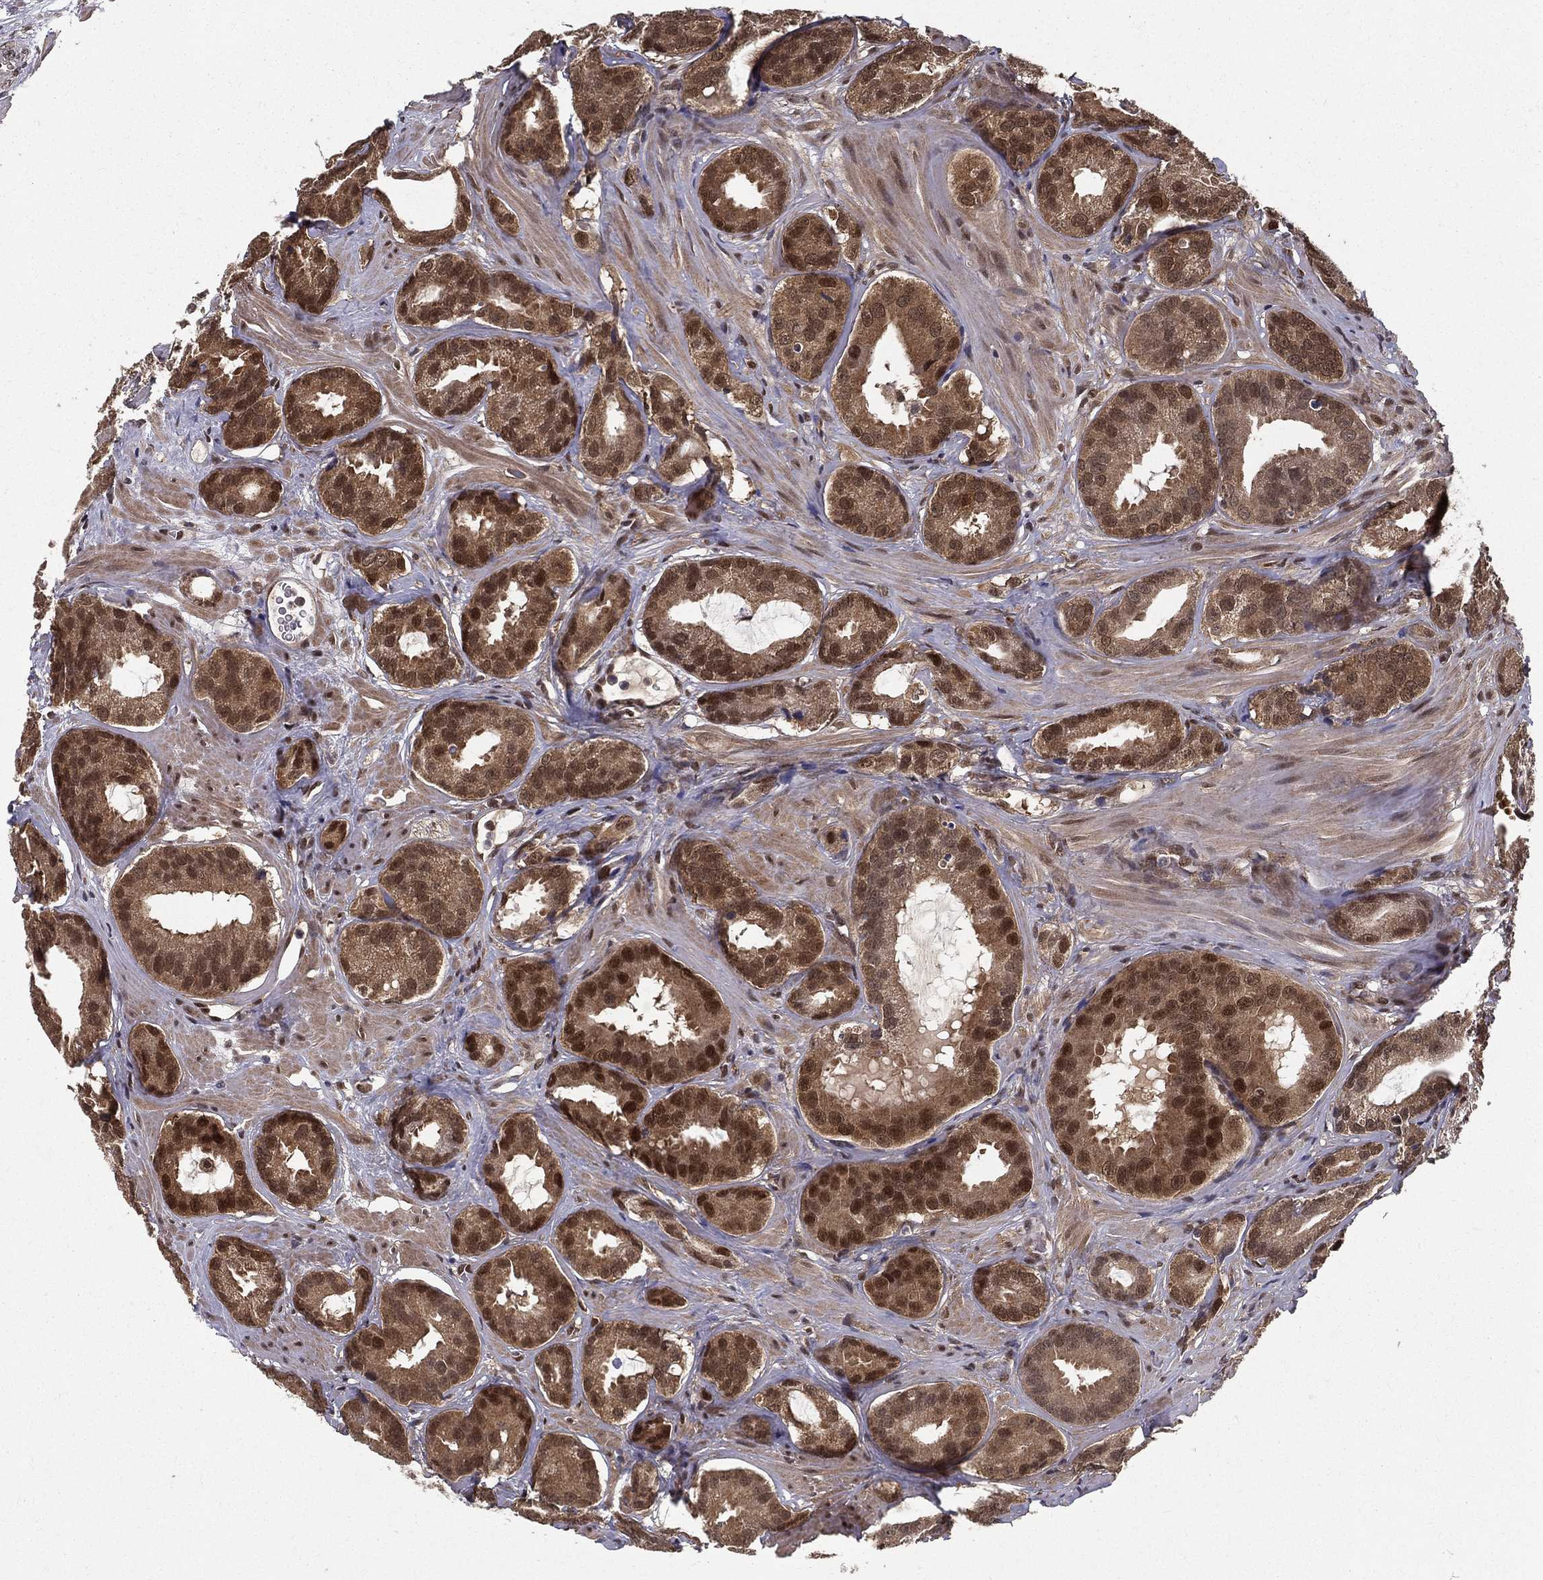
{"staining": {"intensity": "moderate", "quantity": ">75%", "location": "cytoplasmic/membranous,nuclear"}, "tissue": "prostate cancer", "cell_type": "Tumor cells", "image_type": "cancer", "snomed": [{"axis": "morphology", "description": "Adenocarcinoma, NOS"}, {"axis": "topography", "description": "Prostate"}], "caption": "An immunohistochemistry (IHC) micrograph of neoplastic tissue is shown. Protein staining in brown highlights moderate cytoplasmic/membranous and nuclear positivity in prostate adenocarcinoma within tumor cells.", "gene": "CARM1", "patient": {"sex": "male", "age": 69}}